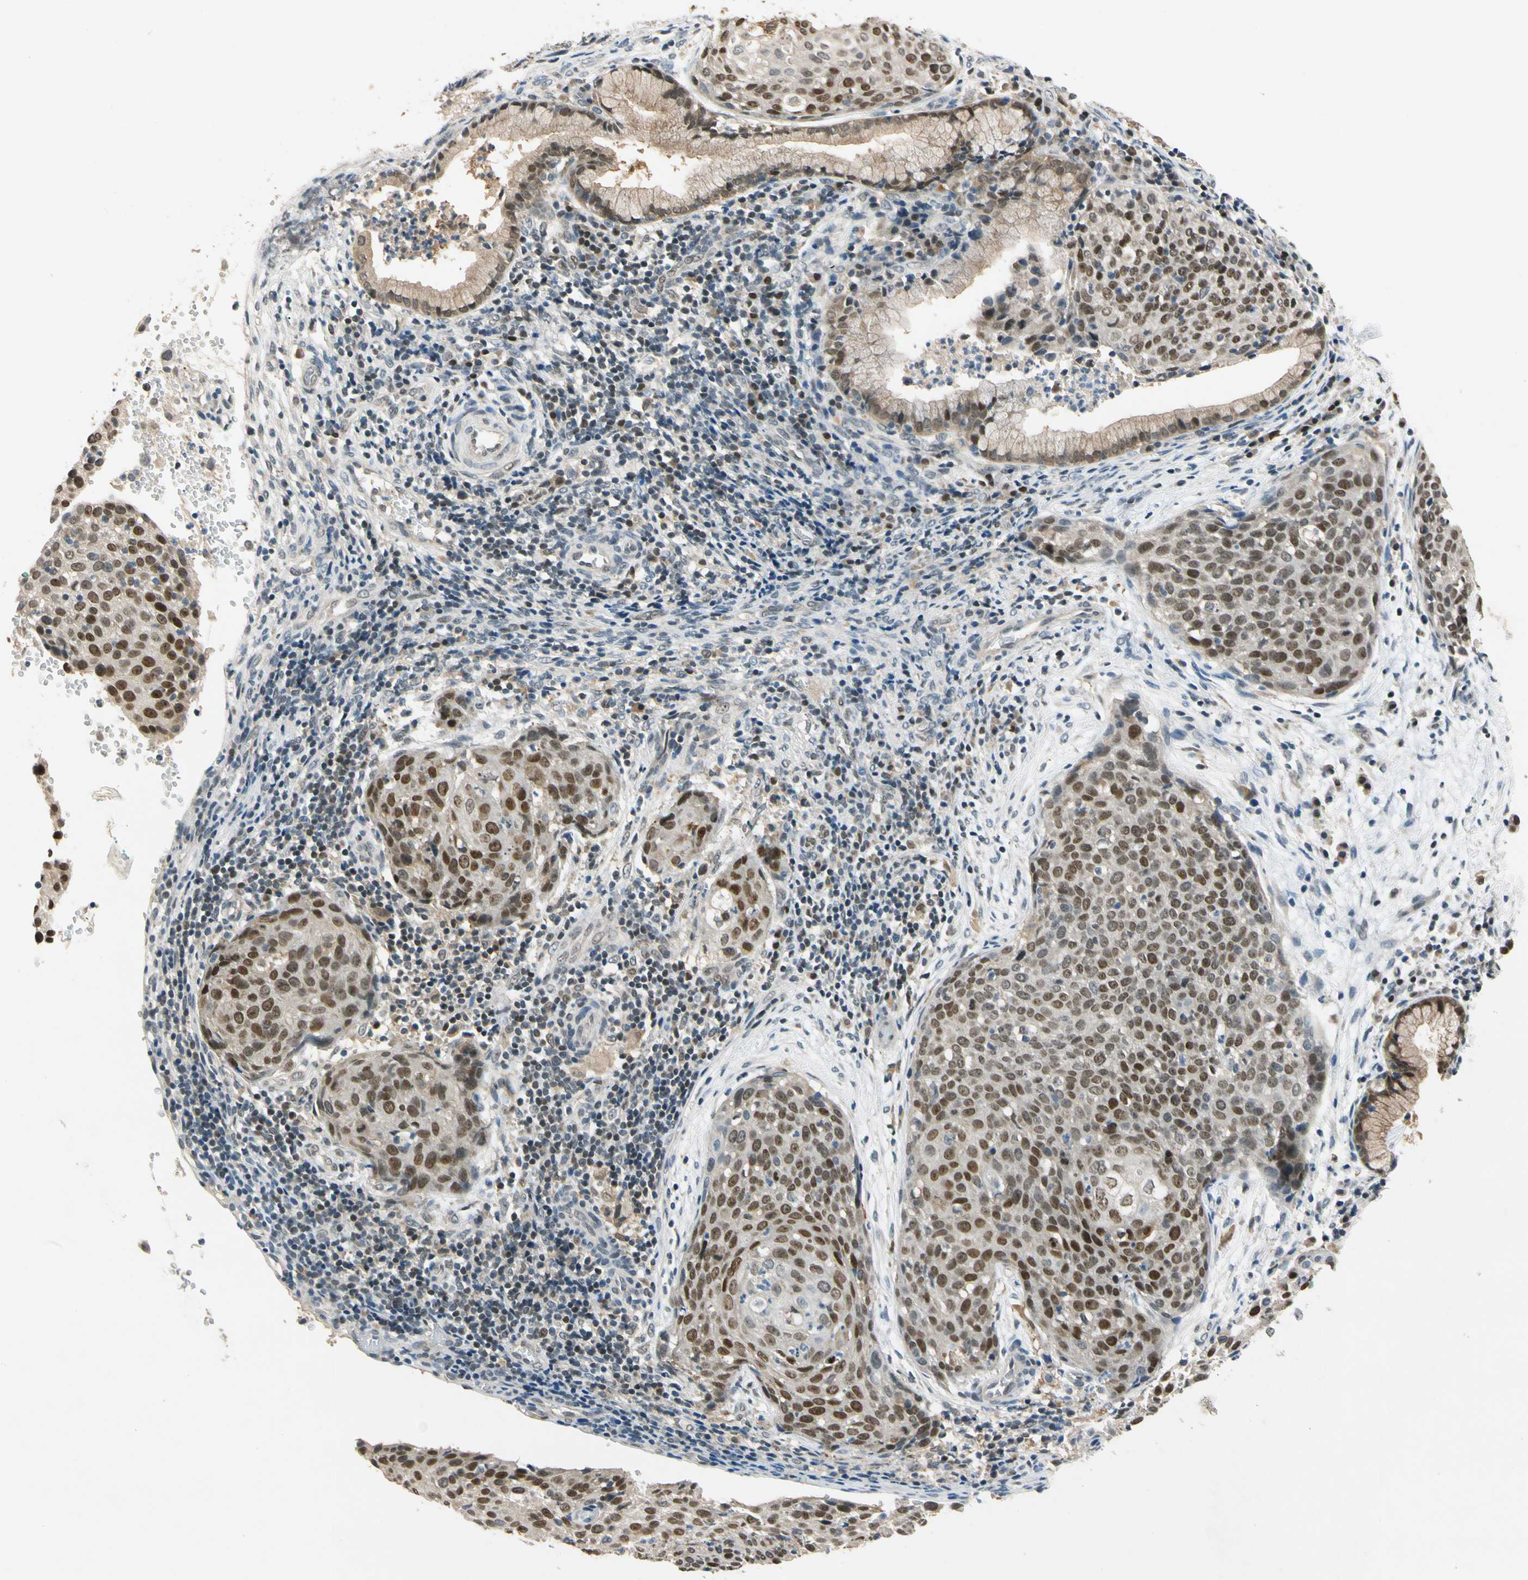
{"staining": {"intensity": "strong", "quantity": ">75%", "location": "cytoplasmic/membranous,nuclear"}, "tissue": "cervical cancer", "cell_type": "Tumor cells", "image_type": "cancer", "snomed": [{"axis": "morphology", "description": "Squamous cell carcinoma, NOS"}, {"axis": "topography", "description": "Cervix"}], "caption": "Tumor cells reveal strong cytoplasmic/membranous and nuclear staining in about >75% of cells in cervical squamous cell carcinoma.", "gene": "RIOX2", "patient": {"sex": "female", "age": 38}}